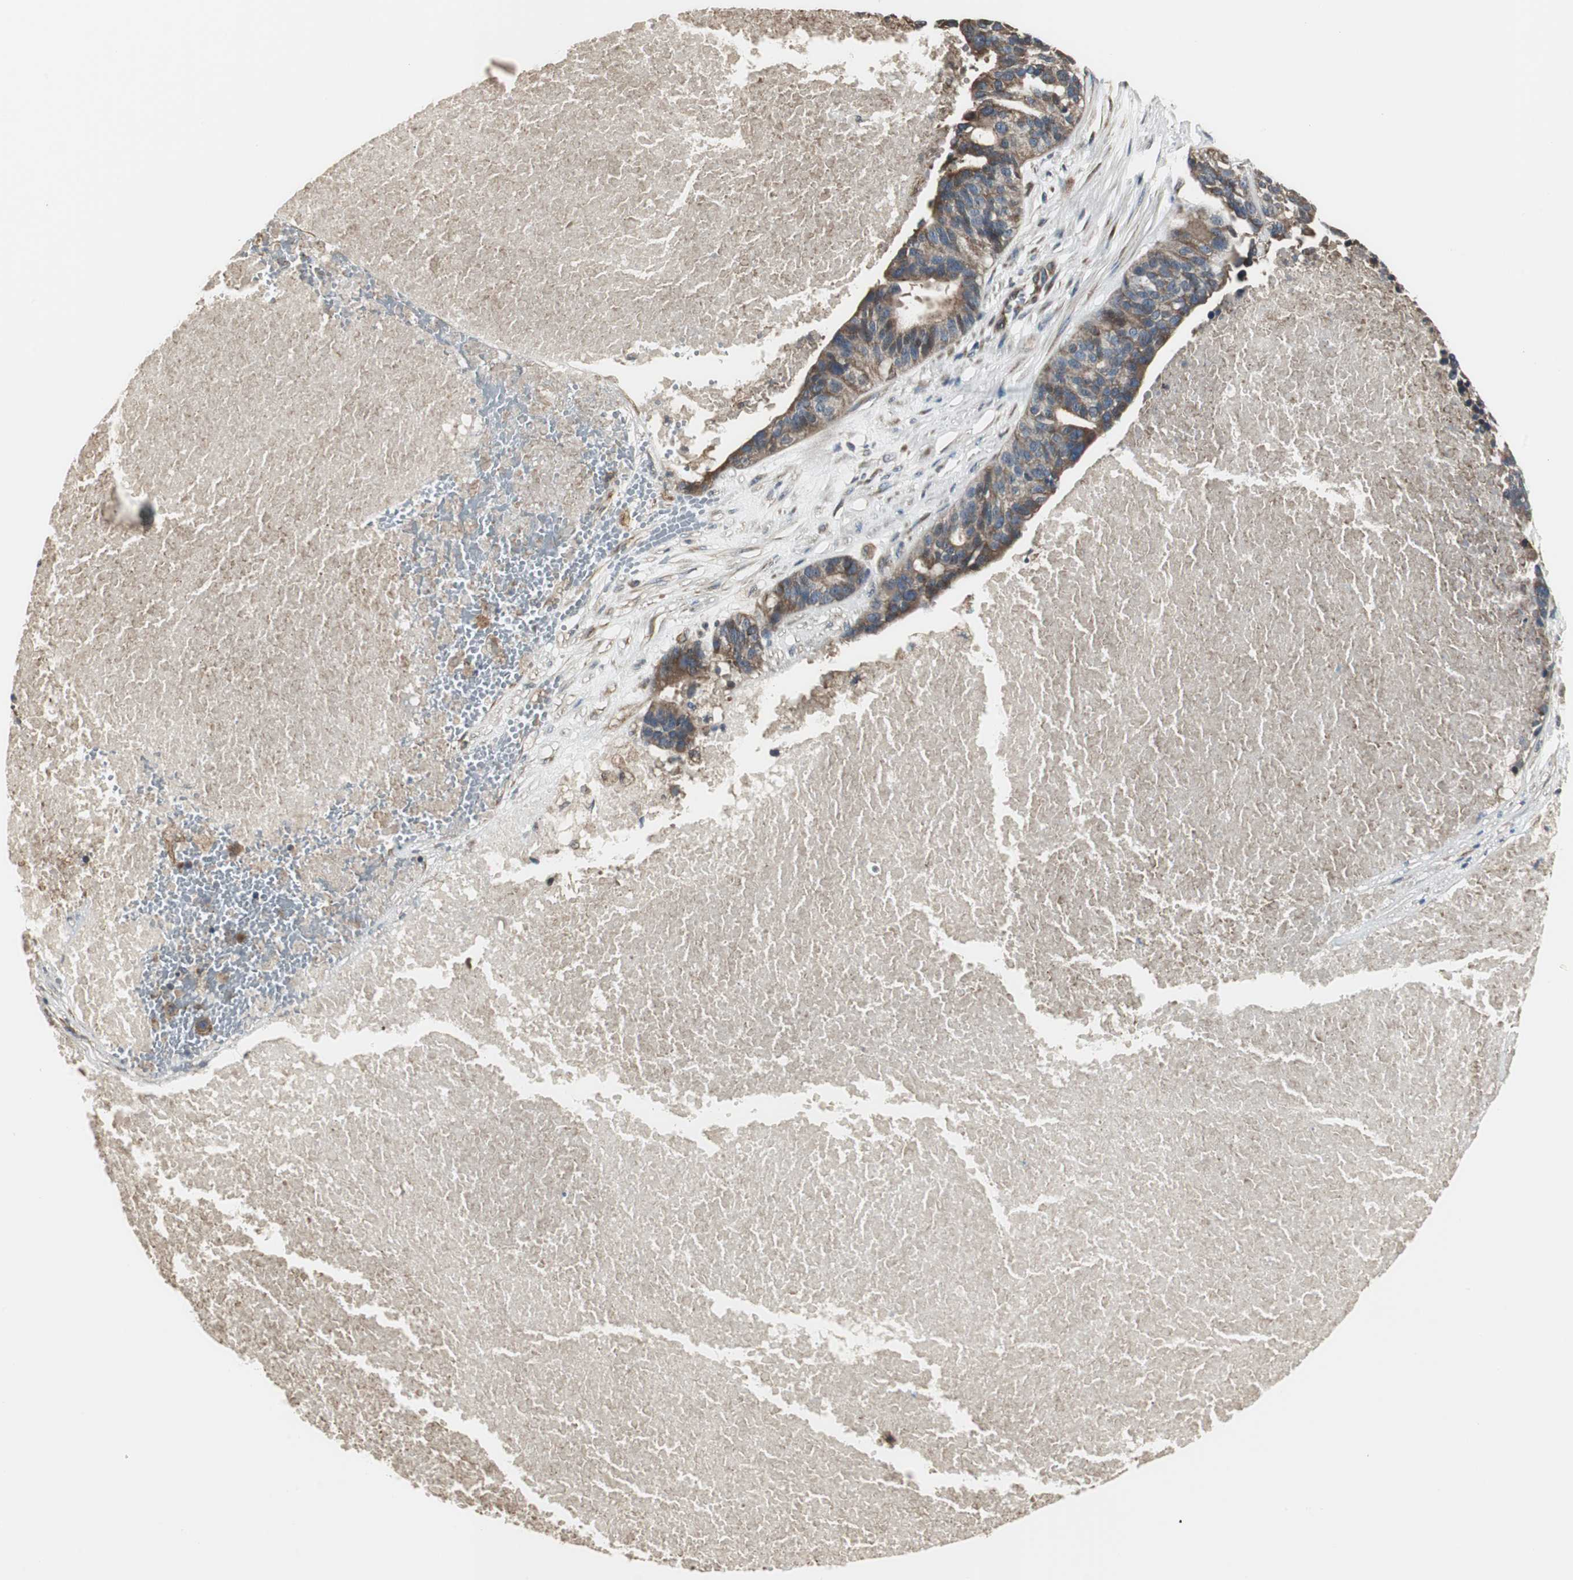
{"staining": {"intensity": "moderate", "quantity": "25%-75%", "location": "cytoplasmic/membranous"}, "tissue": "ovarian cancer", "cell_type": "Tumor cells", "image_type": "cancer", "snomed": [{"axis": "morphology", "description": "Cystadenocarcinoma, serous, NOS"}, {"axis": "topography", "description": "Ovary"}], "caption": "Protein expression analysis of ovarian serous cystadenocarcinoma exhibits moderate cytoplasmic/membranous staining in about 25%-75% of tumor cells.", "gene": "CHP1", "patient": {"sex": "female", "age": 59}}